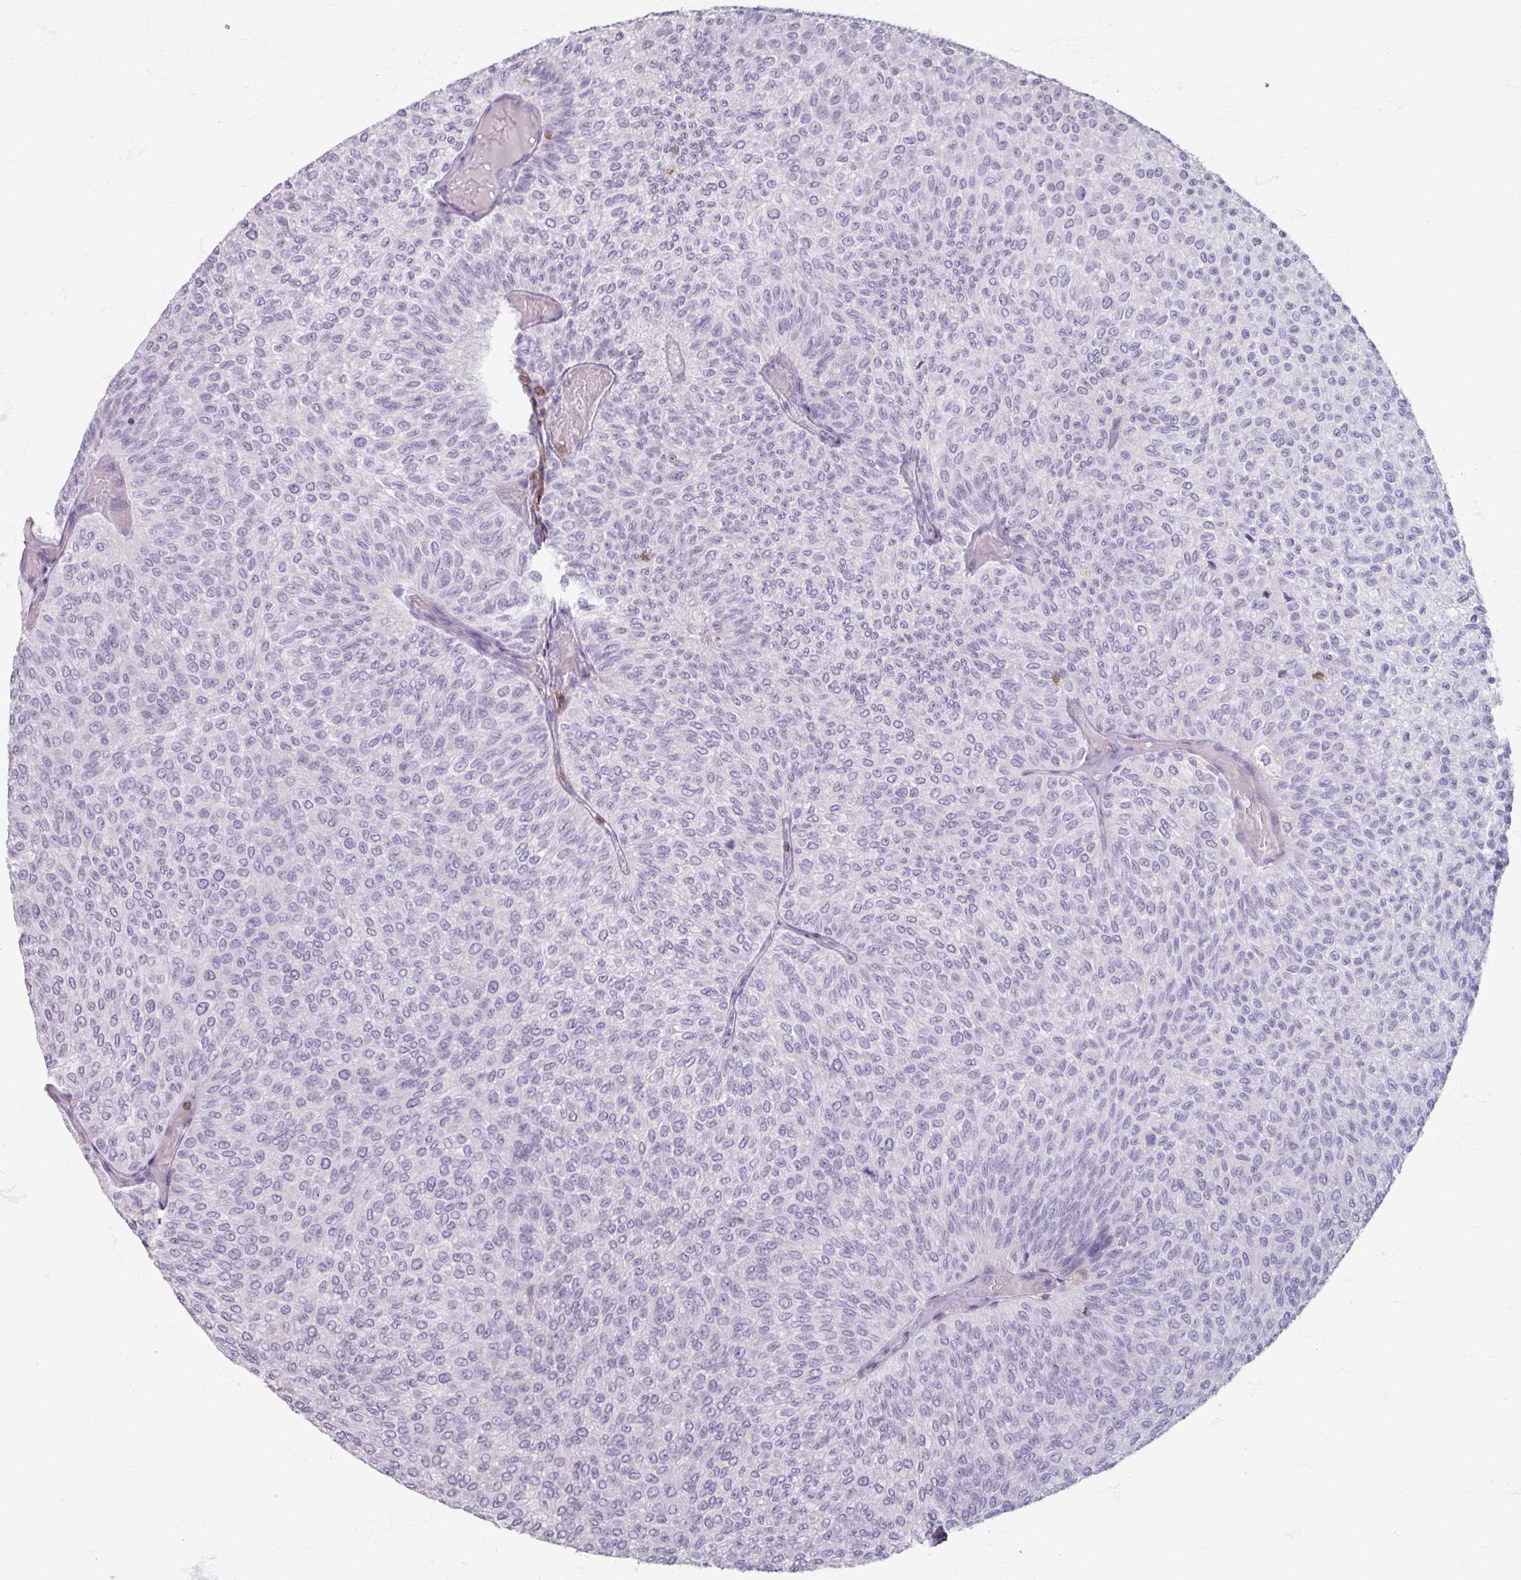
{"staining": {"intensity": "negative", "quantity": "none", "location": "none"}, "tissue": "urothelial cancer", "cell_type": "Tumor cells", "image_type": "cancer", "snomed": [{"axis": "morphology", "description": "Urothelial carcinoma, Low grade"}, {"axis": "topography", "description": "Urinary bladder"}], "caption": "Immunohistochemical staining of human urothelial cancer displays no significant positivity in tumor cells.", "gene": "PTPRC", "patient": {"sex": "male", "age": 78}}